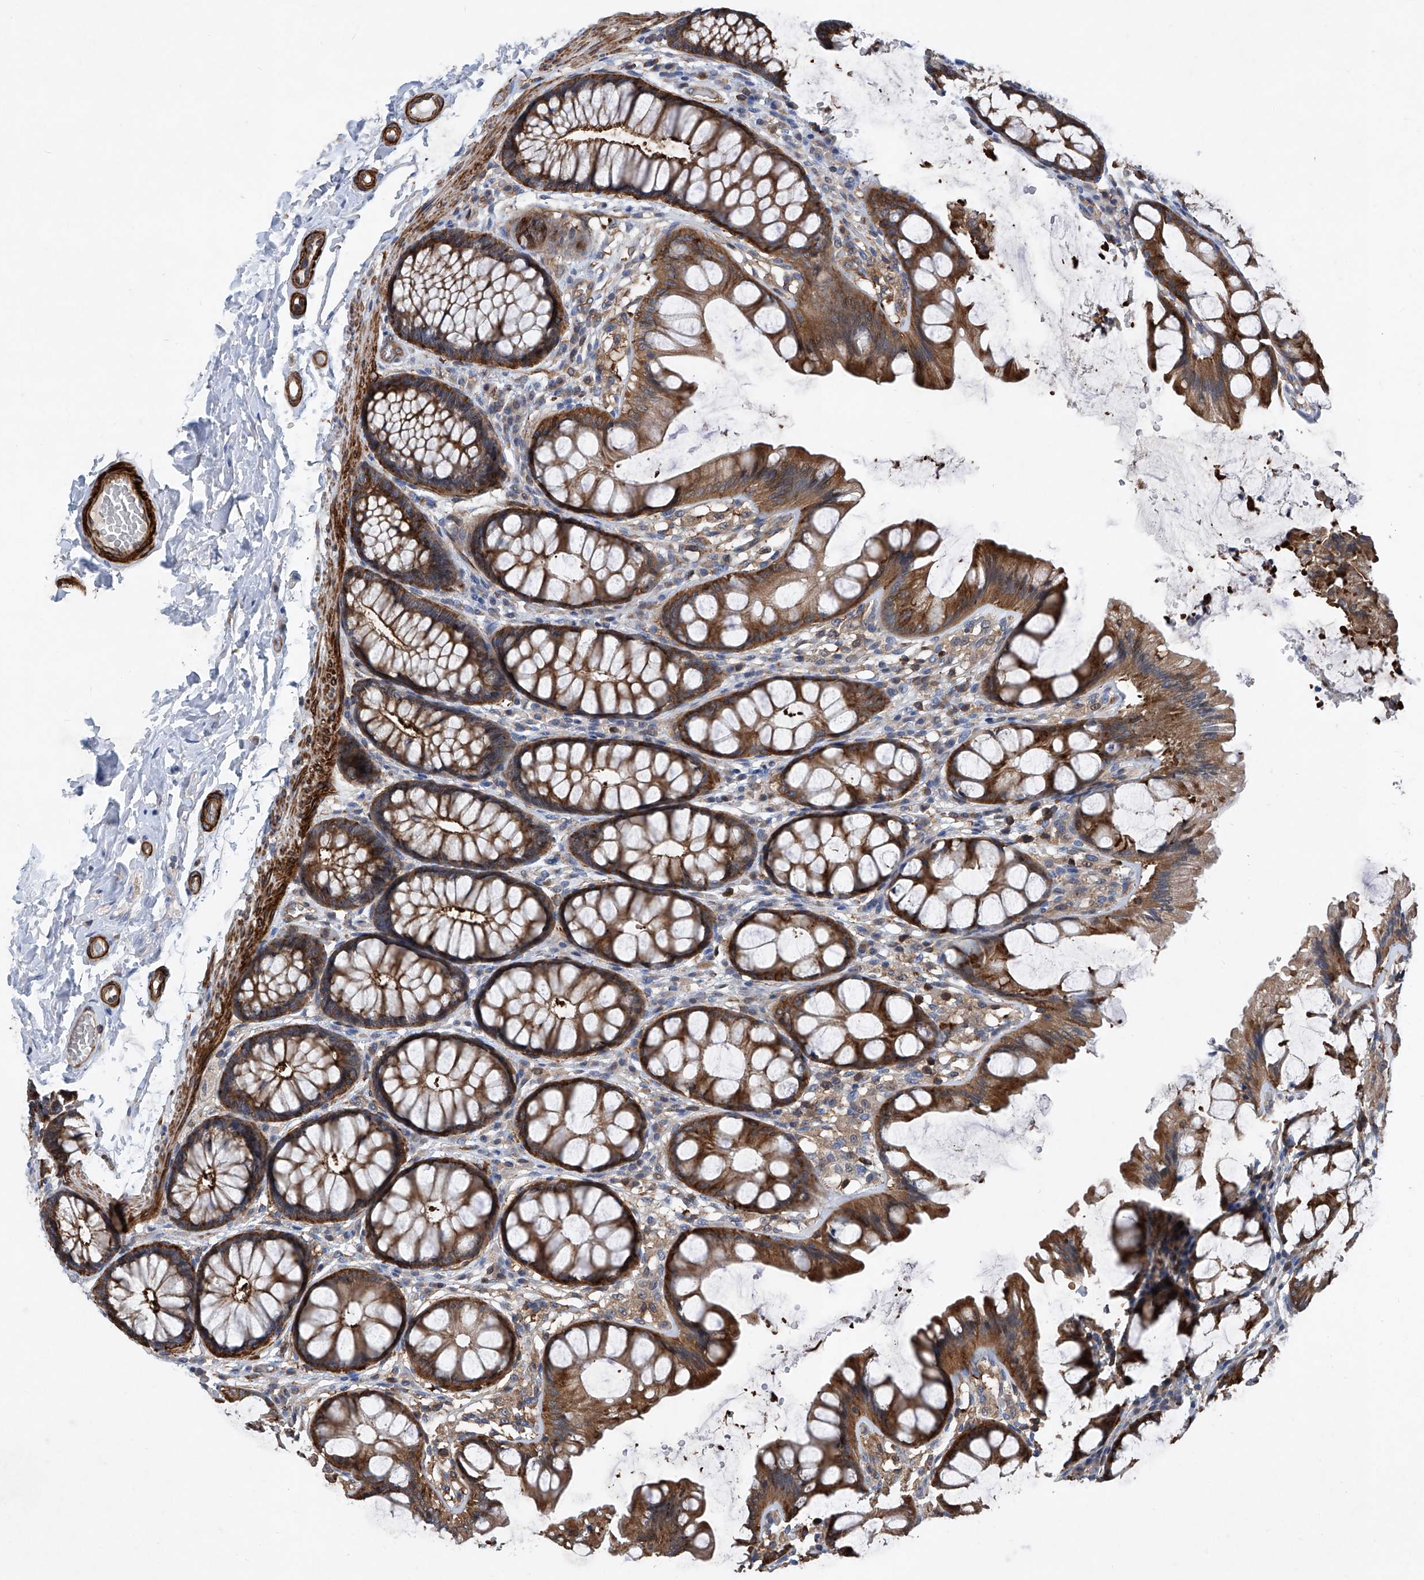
{"staining": {"intensity": "strong", "quantity": ">75%", "location": "cytoplasmic/membranous"}, "tissue": "colon", "cell_type": "Endothelial cells", "image_type": "normal", "snomed": [{"axis": "morphology", "description": "Normal tissue, NOS"}, {"axis": "topography", "description": "Colon"}], "caption": "Normal colon displays strong cytoplasmic/membranous positivity in about >75% of endothelial cells, visualized by immunohistochemistry. (brown staining indicates protein expression, while blue staining denotes nuclei).", "gene": "NT5C3A", "patient": {"sex": "male", "age": 47}}